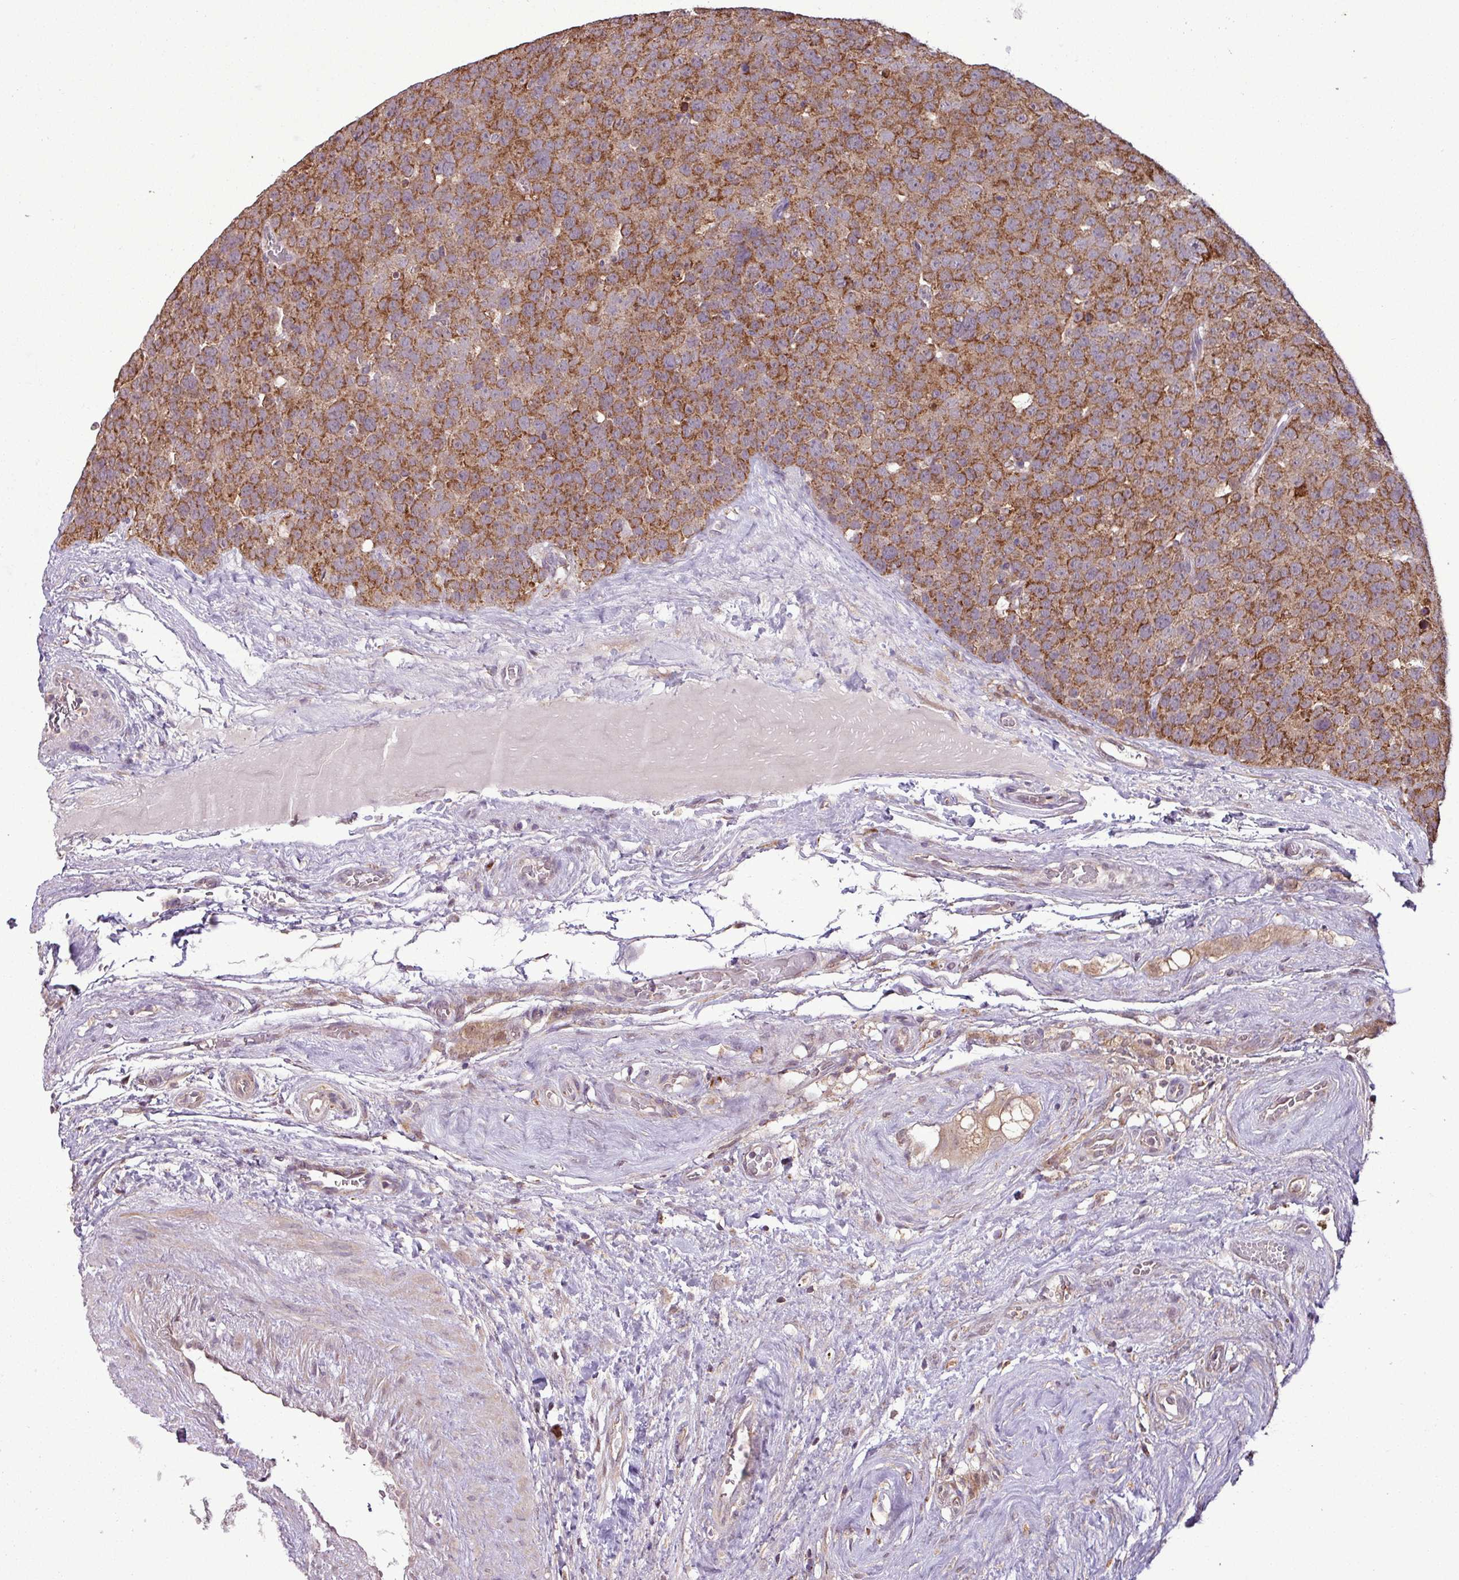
{"staining": {"intensity": "strong", "quantity": ">75%", "location": "cytoplasmic/membranous"}, "tissue": "testis cancer", "cell_type": "Tumor cells", "image_type": "cancer", "snomed": [{"axis": "morphology", "description": "Seminoma, NOS"}, {"axis": "topography", "description": "Testis"}], "caption": "High-power microscopy captured an immunohistochemistry (IHC) photomicrograph of testis cancer (seminoma), revealing strong cytoplasmic/membranous staining in about >75% of tumor cells. Nuclei are stained in blue.", "gene": "MCTP2", "patient": {"sex": "male", "age": 71}}